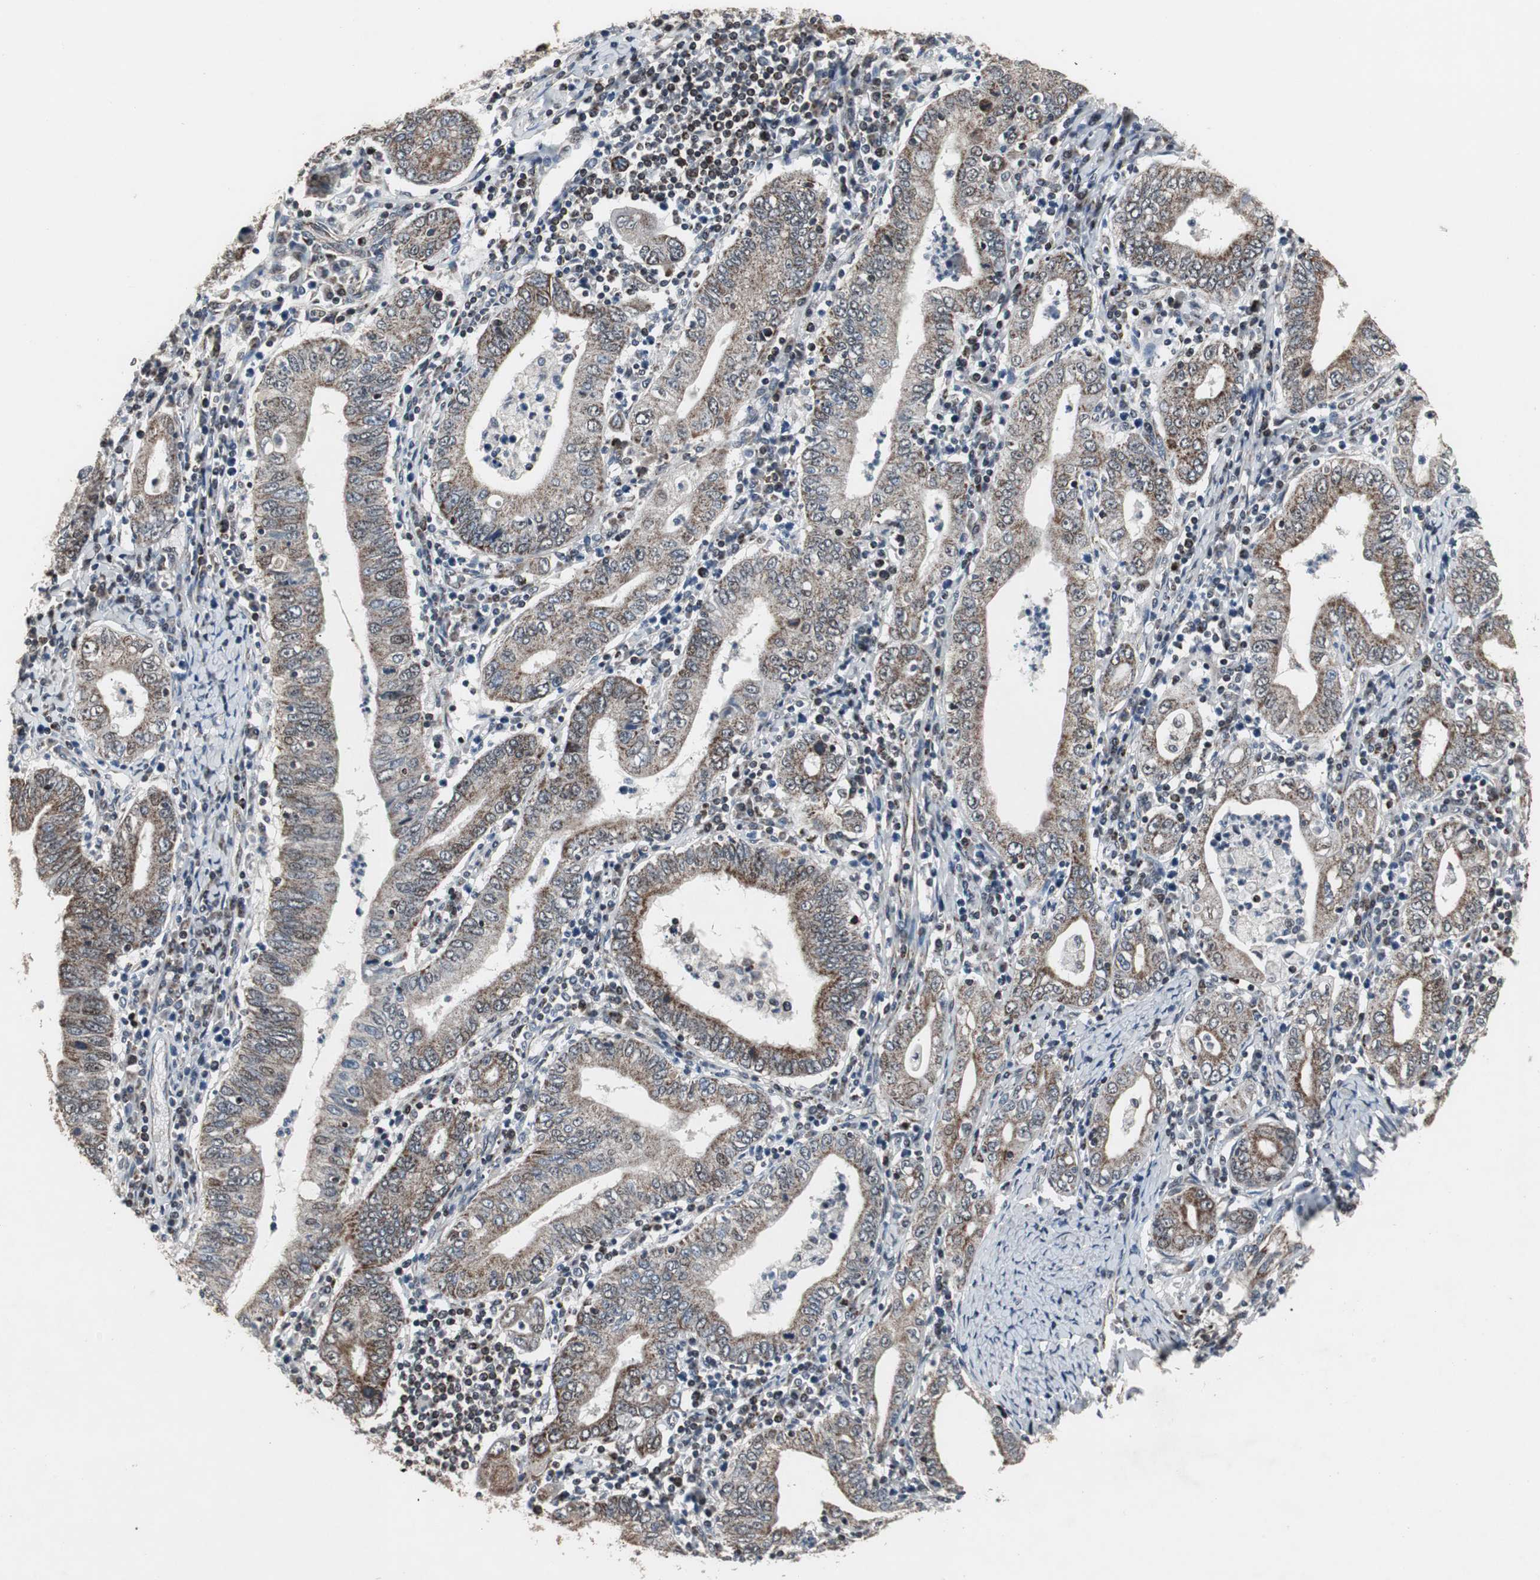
{"staining": {"intensity": "strong", "quantity": "25%-75%", "location": "cytoplasmic/membranous"}, "tissue": "stomach cancer", "cell_type": "Tumor cells", "image_type": "cancer", "snomed": [{"axis": "morphology", "description": "Normal tissue, NOS"}, {"axis": "morphology", "description": "Adenocarcinoma, NOS"}, {"axis": "topography", "description": "Esophagus"}, {"axis": "topography", "description": "Stomach, upper"}, {"axis": "topography", "description": "Peripheral nerve tissue"}], "caption": "Protein expression analysis of adenocarcinoma (stomach) demonstrates strong cytoplasmic/membranous expression in approximately 25%-75% of tumor cells.", "gene": "MRPL40", "patient": {"sex": "male", "age": 62}}